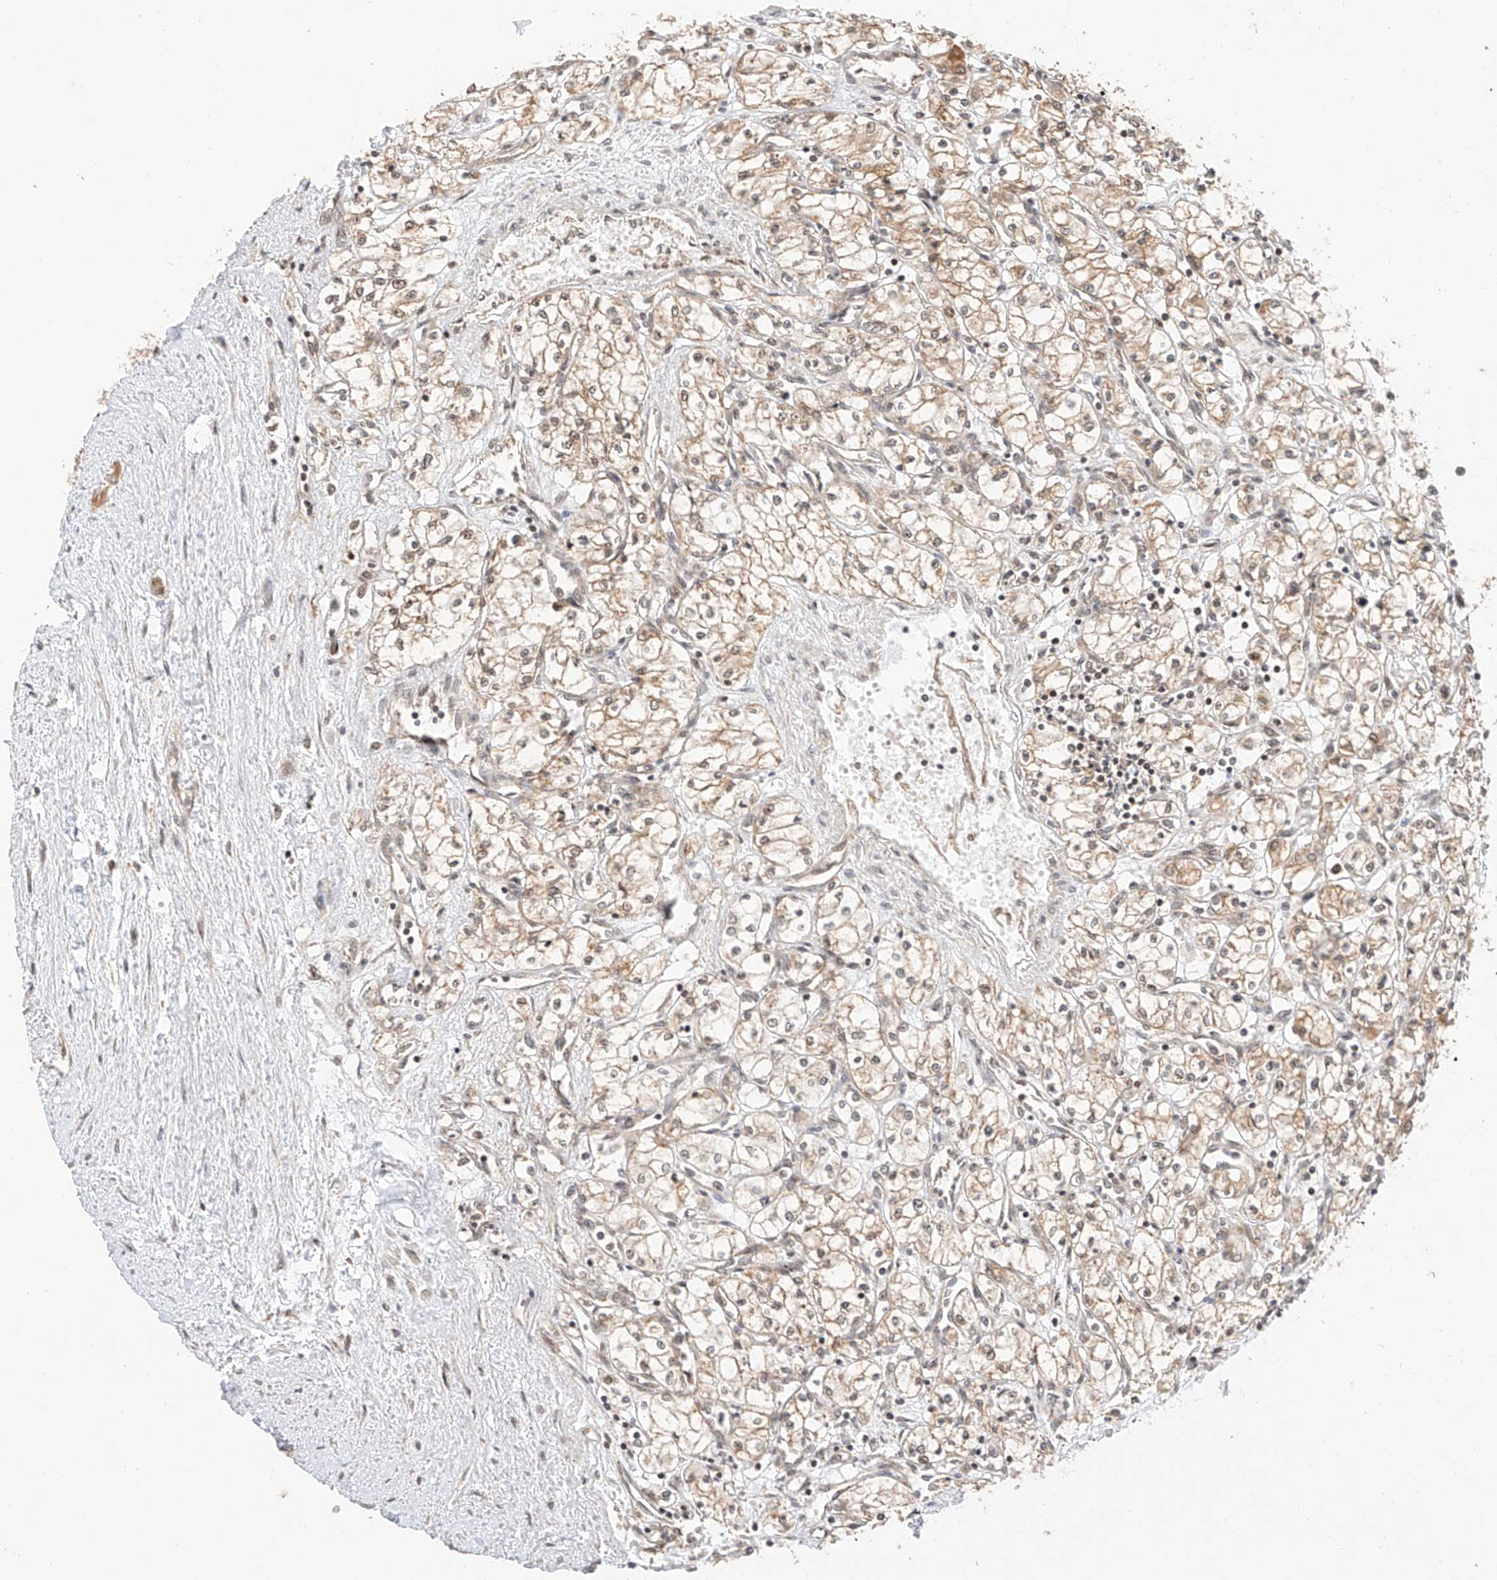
{"staining": {"intensity": "moderate", "quantity": "25%-75%", "location": "cytoplasmic/membranous"}, "tissue": "renal cancer", "cell_type": "Tumor cells", "image_type": "cancer", "snomed": [{"axis": "morphology", "description": "Adenocarcinoma, NOS"}, {"axis": "topography", "description": "Kidney"}], "caption": "The image demonstrates immunohistochemical staining of adenocarcinoma (renal). There is moderate cytoplasmic/membranous staining is present in about 25%-75% of tumor cells.", "gene": "EIF4H", "patient": {"sex": "male", "age": 59}}